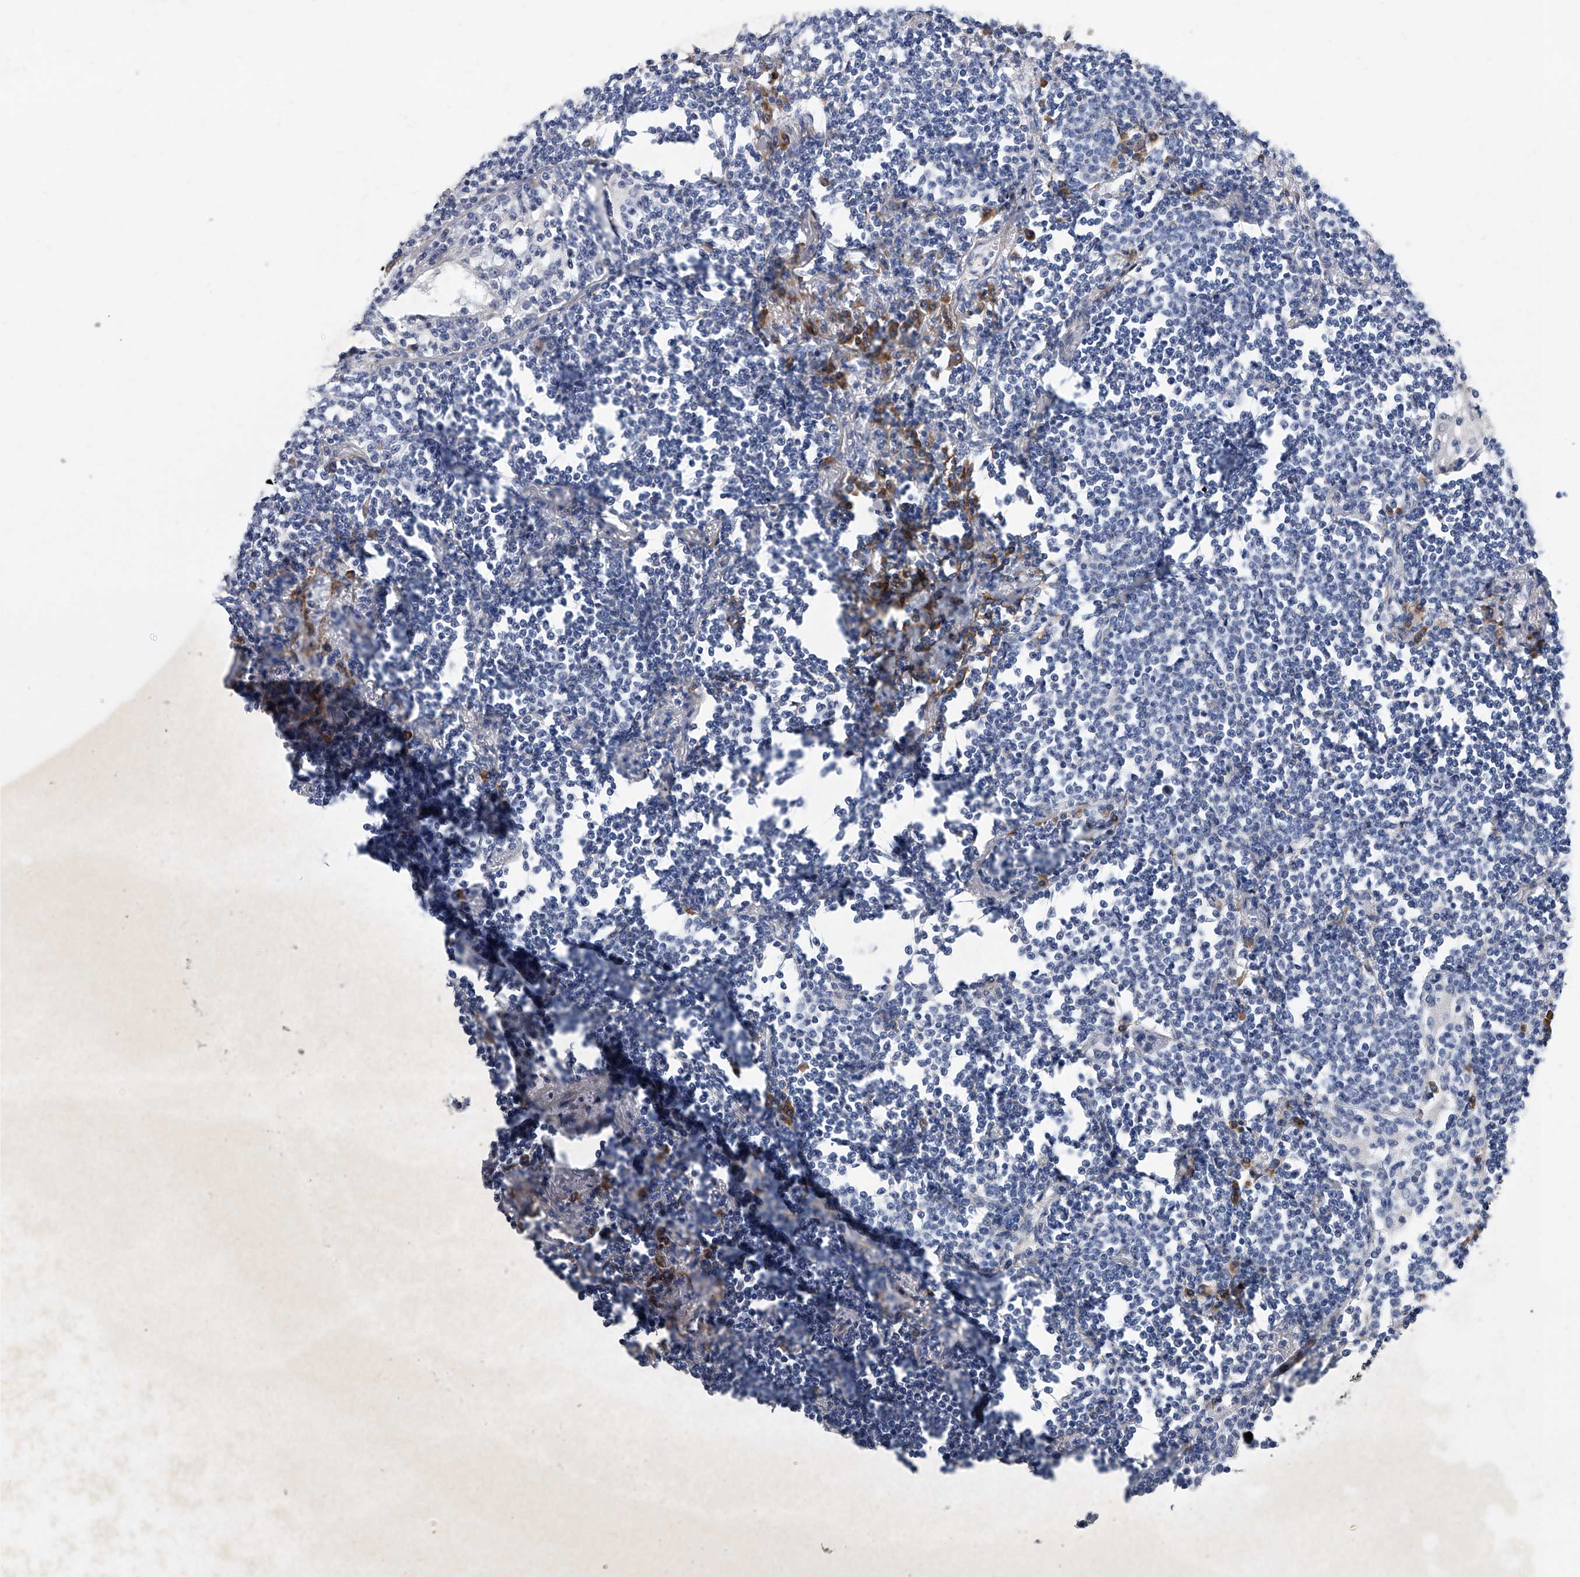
{"staining": {"intensity": "negative", "quantity": "none", "location": "none"}, "tissue": "lymphoma", "cell_type": "Tumor cells", "image_type": "cancer", "snomed": [{"axis": "morphology", "description": "Malignant lymphoma, non-Hodgkin's type, Low grade"}, {"axis": "topography", "description": "Lung"}], "caption": "IHC micrograph of human malignant lymphoma, non-Hodgkin's type (low-grade) stained for a protein (brown), which exhibits no staining in tumor cells.", "gene": "ALG14", "patient": {"sex": "female", "age": 71}}